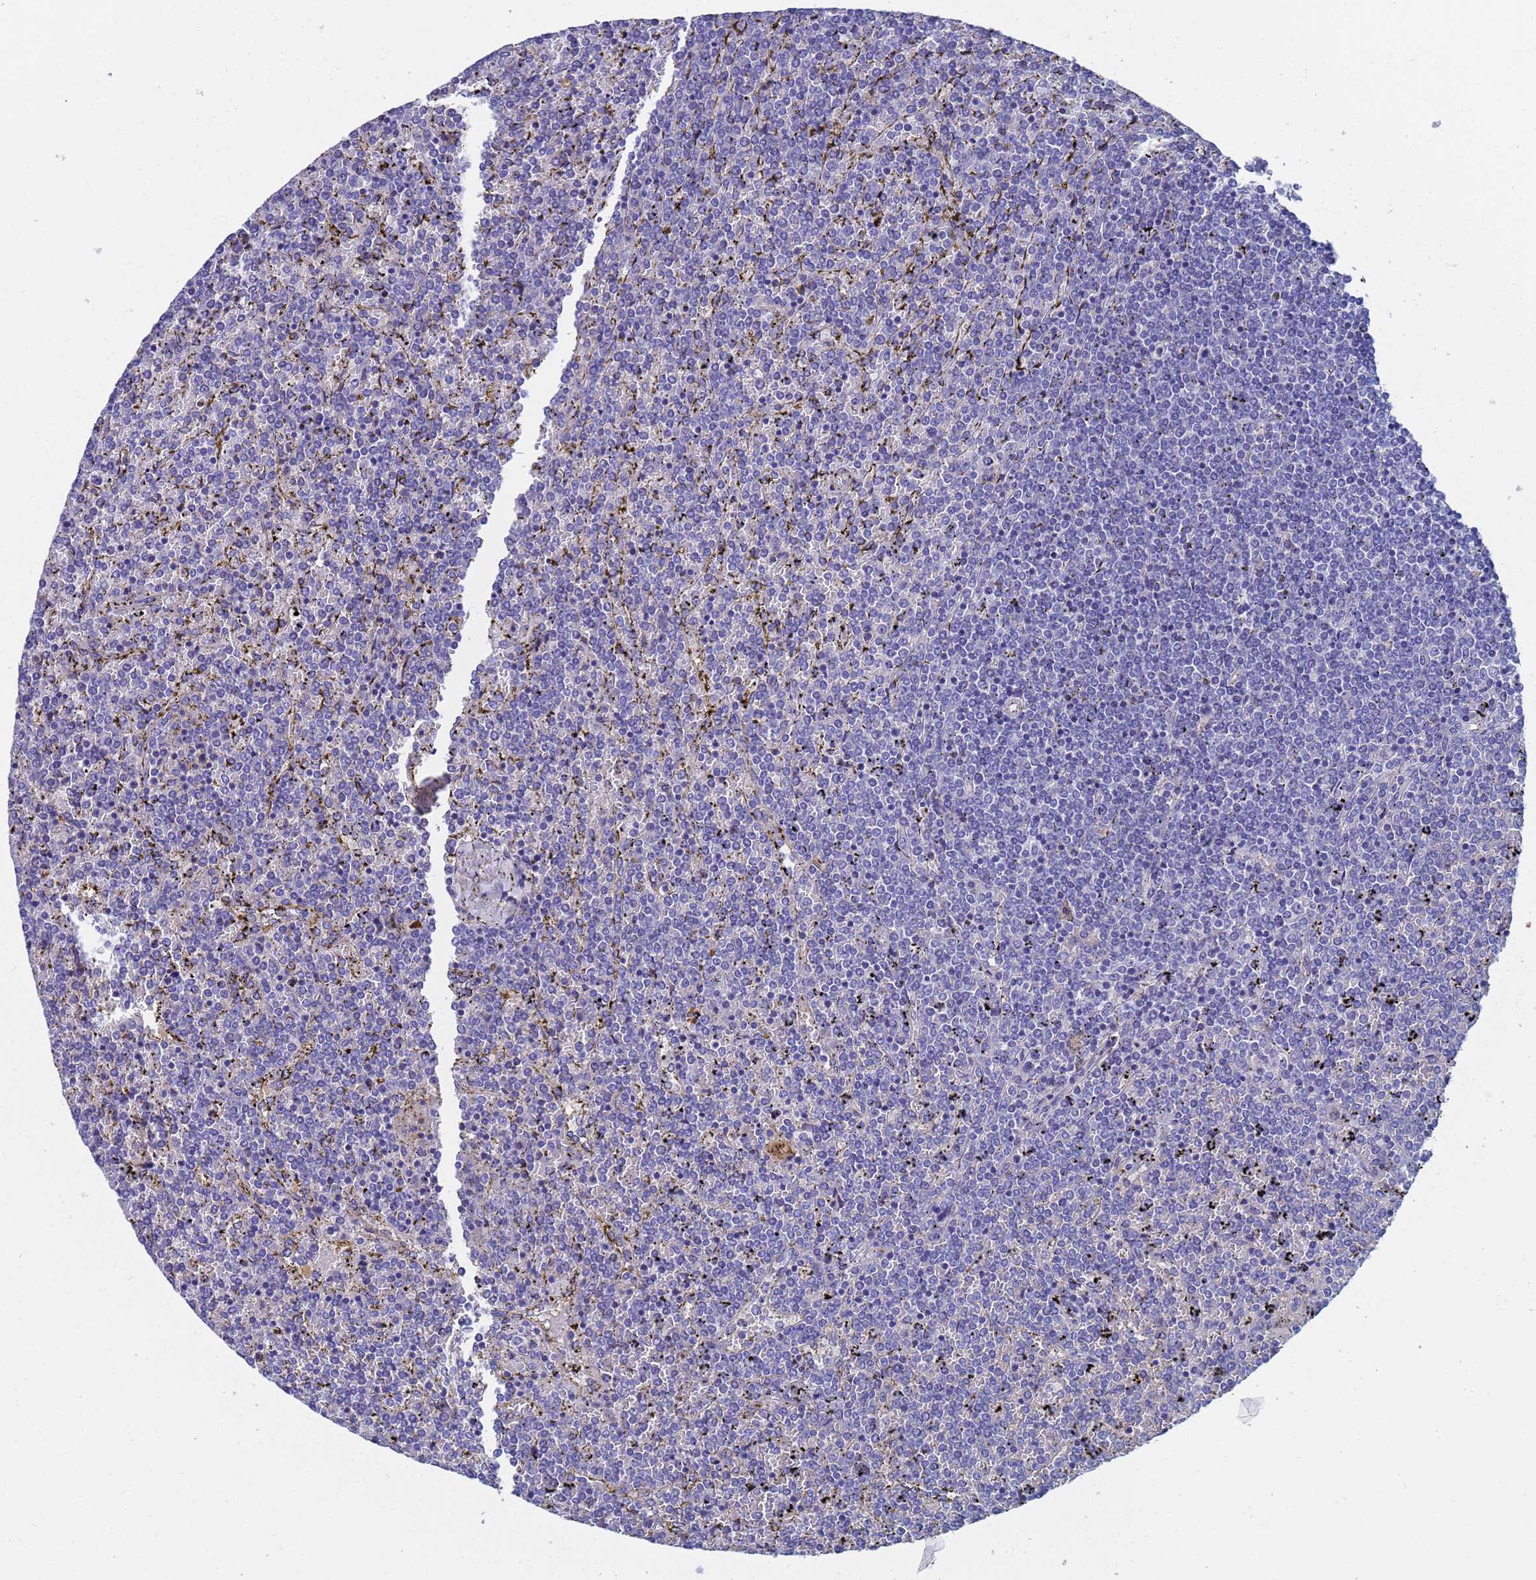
{"staining": {"intensity": "negative", "quantity": "none", "location": "none"}, "tissue": "lymphoma", "cell_type": "Tumor cells", "image_type": "cancer", "snomed": [{"axis": "morphology", "description": "Malignant lymphoma, non-Hodgkin's type, Low grade"}, {"axis": "topography", "description": "Spleen"}], "caption": "Tumor cells show no significant staining in malignant lymphoma, non-Hodgkin's type (low-grade).", "gene": "LBX2", "patient": {"sex": "female", "age": 19}}